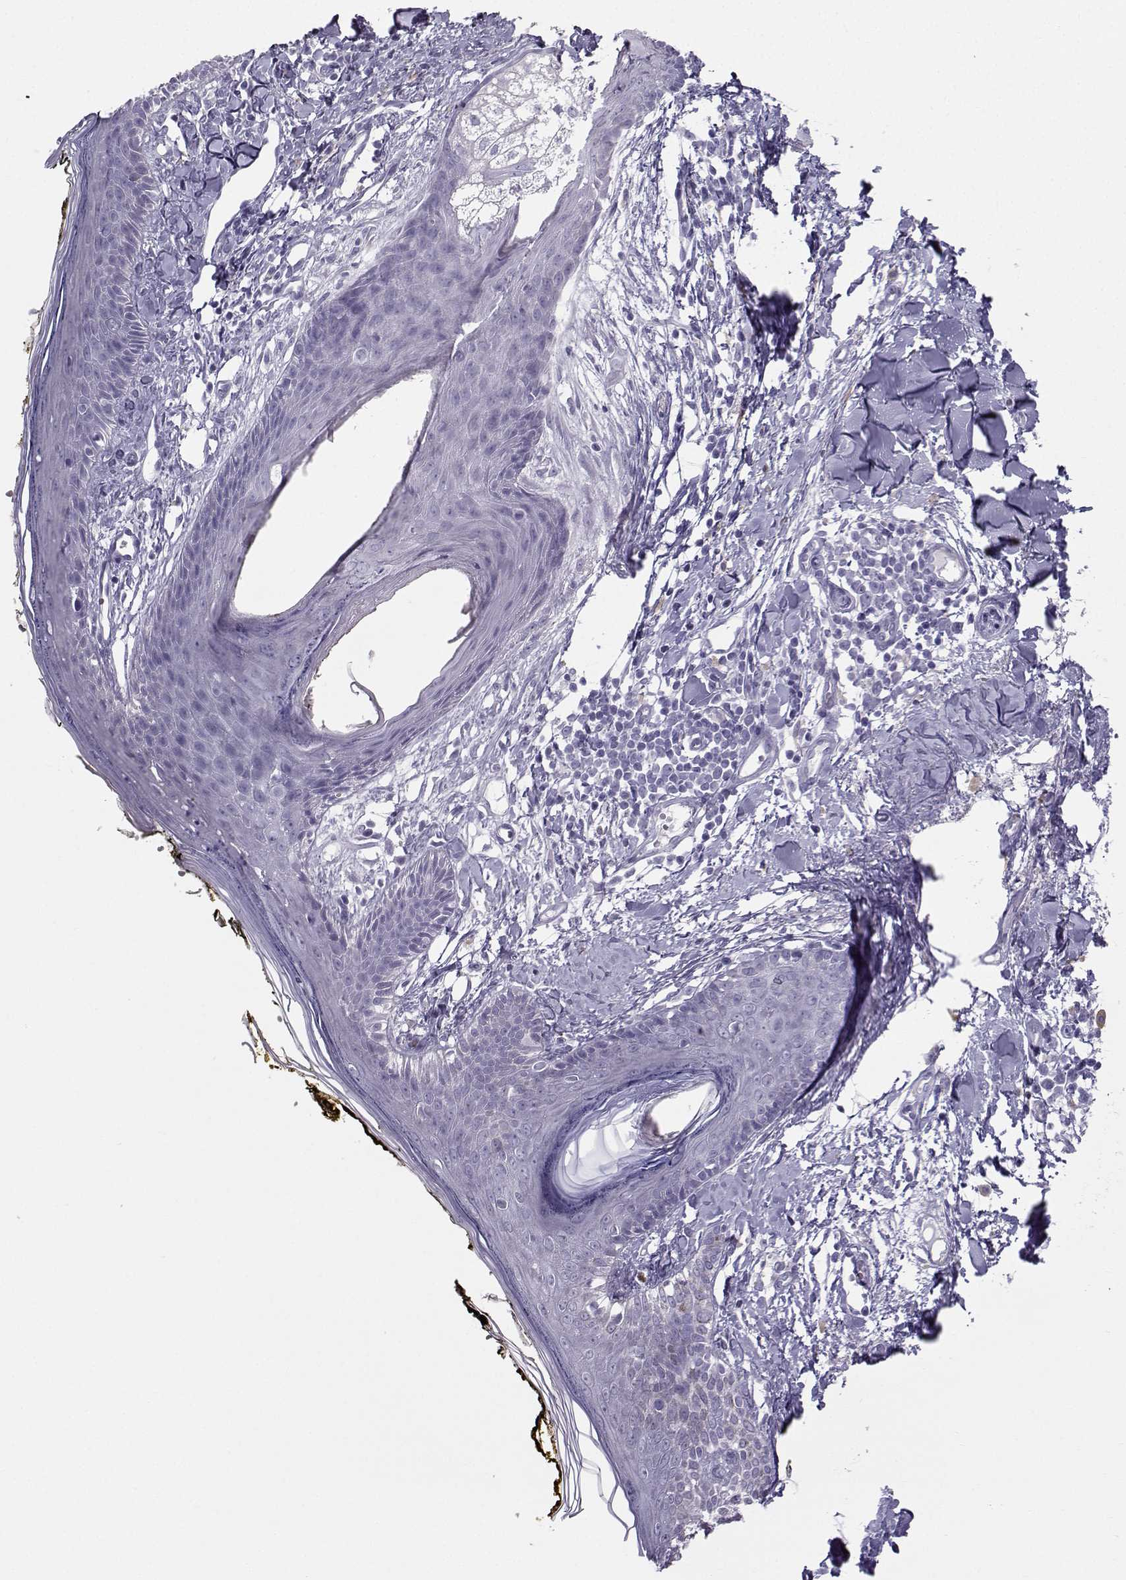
{"staining": {"intensity": "negative", "quantity": "none", "location": "none"}, "tissue": "skin", "cell_type": "Fibroblasts", "image_type": "normal", "snomed": [{"axis": "morphology", "description": "Normal tissue, NOS"}, {"axis": "topography", "description": "Skin"}], "caption": "Photomicrograph shows no protein expression in fibroblasts of normal skin. (Stains: DAB (3,3'-diaminobenzidine) immunohistochemistry with hematoxylin counter stain, Microscopy: brightfield microscopy at high magnification).", "gene": "IQCD", "patient": {"sex": "male", "age": 76}}